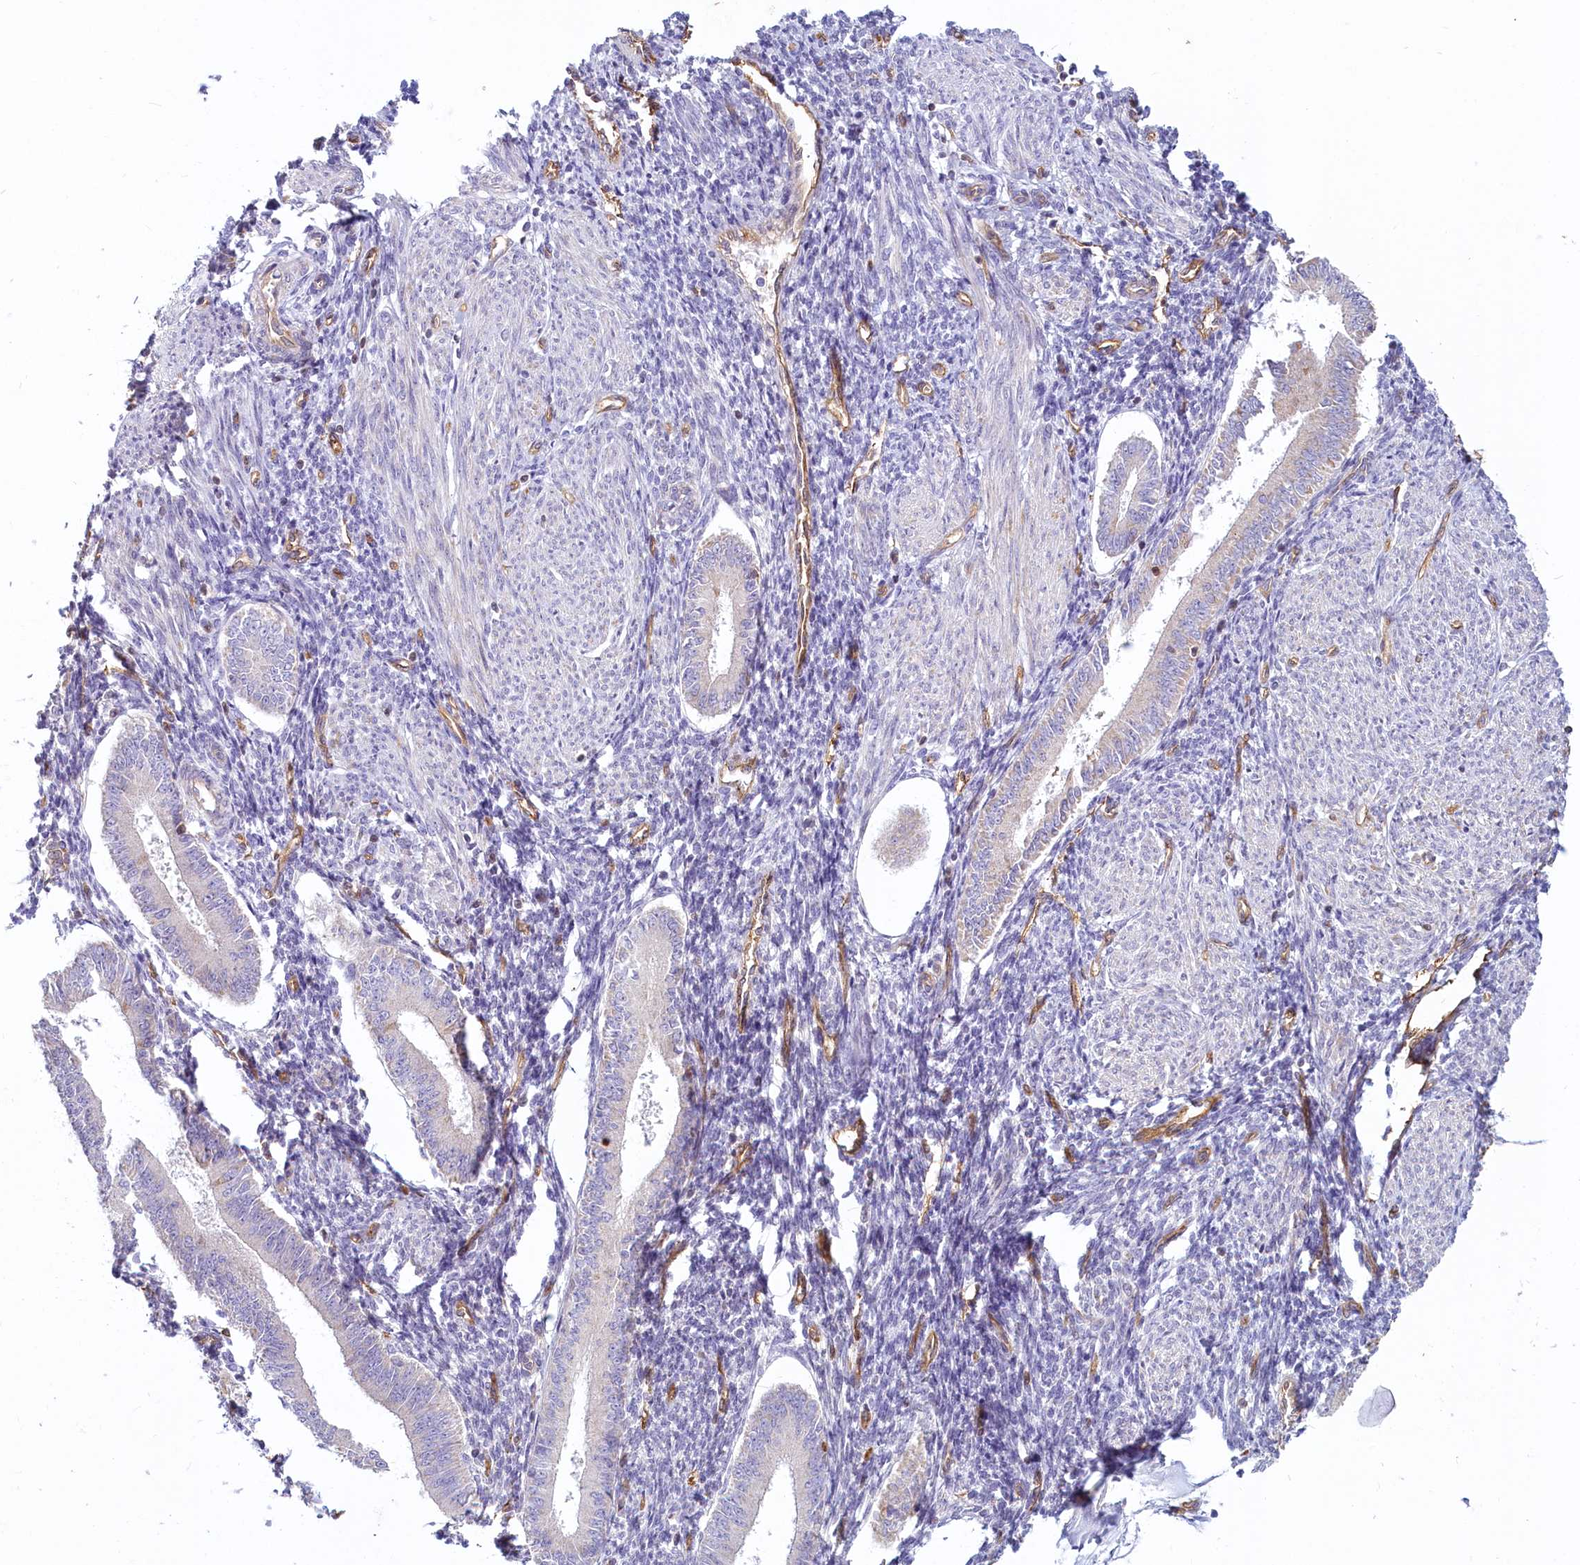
{"staining": {"intensity": "negative", "quantity": "none", "location": "none"}, "tissue": "endometrium", "cell_type": "Cells in endometrial stroma", "image_type": "normal", "snomed": [{"axis": "morphology", "description": "Normal tissue, NOS"}, {"axis": "topography", "description": "Uterus"}, {"axis": "topography", "description": "Endometrium"}], "caption": "Endometrium was stained to show a protein in brown. There is no significant expression in cells in endometrial stroma. (DAB immunohistochemistry visualized using brightfield microscopy, high magnification).", "gene": "LMOD3", "patient": {"sex": "female", "age": 48}}